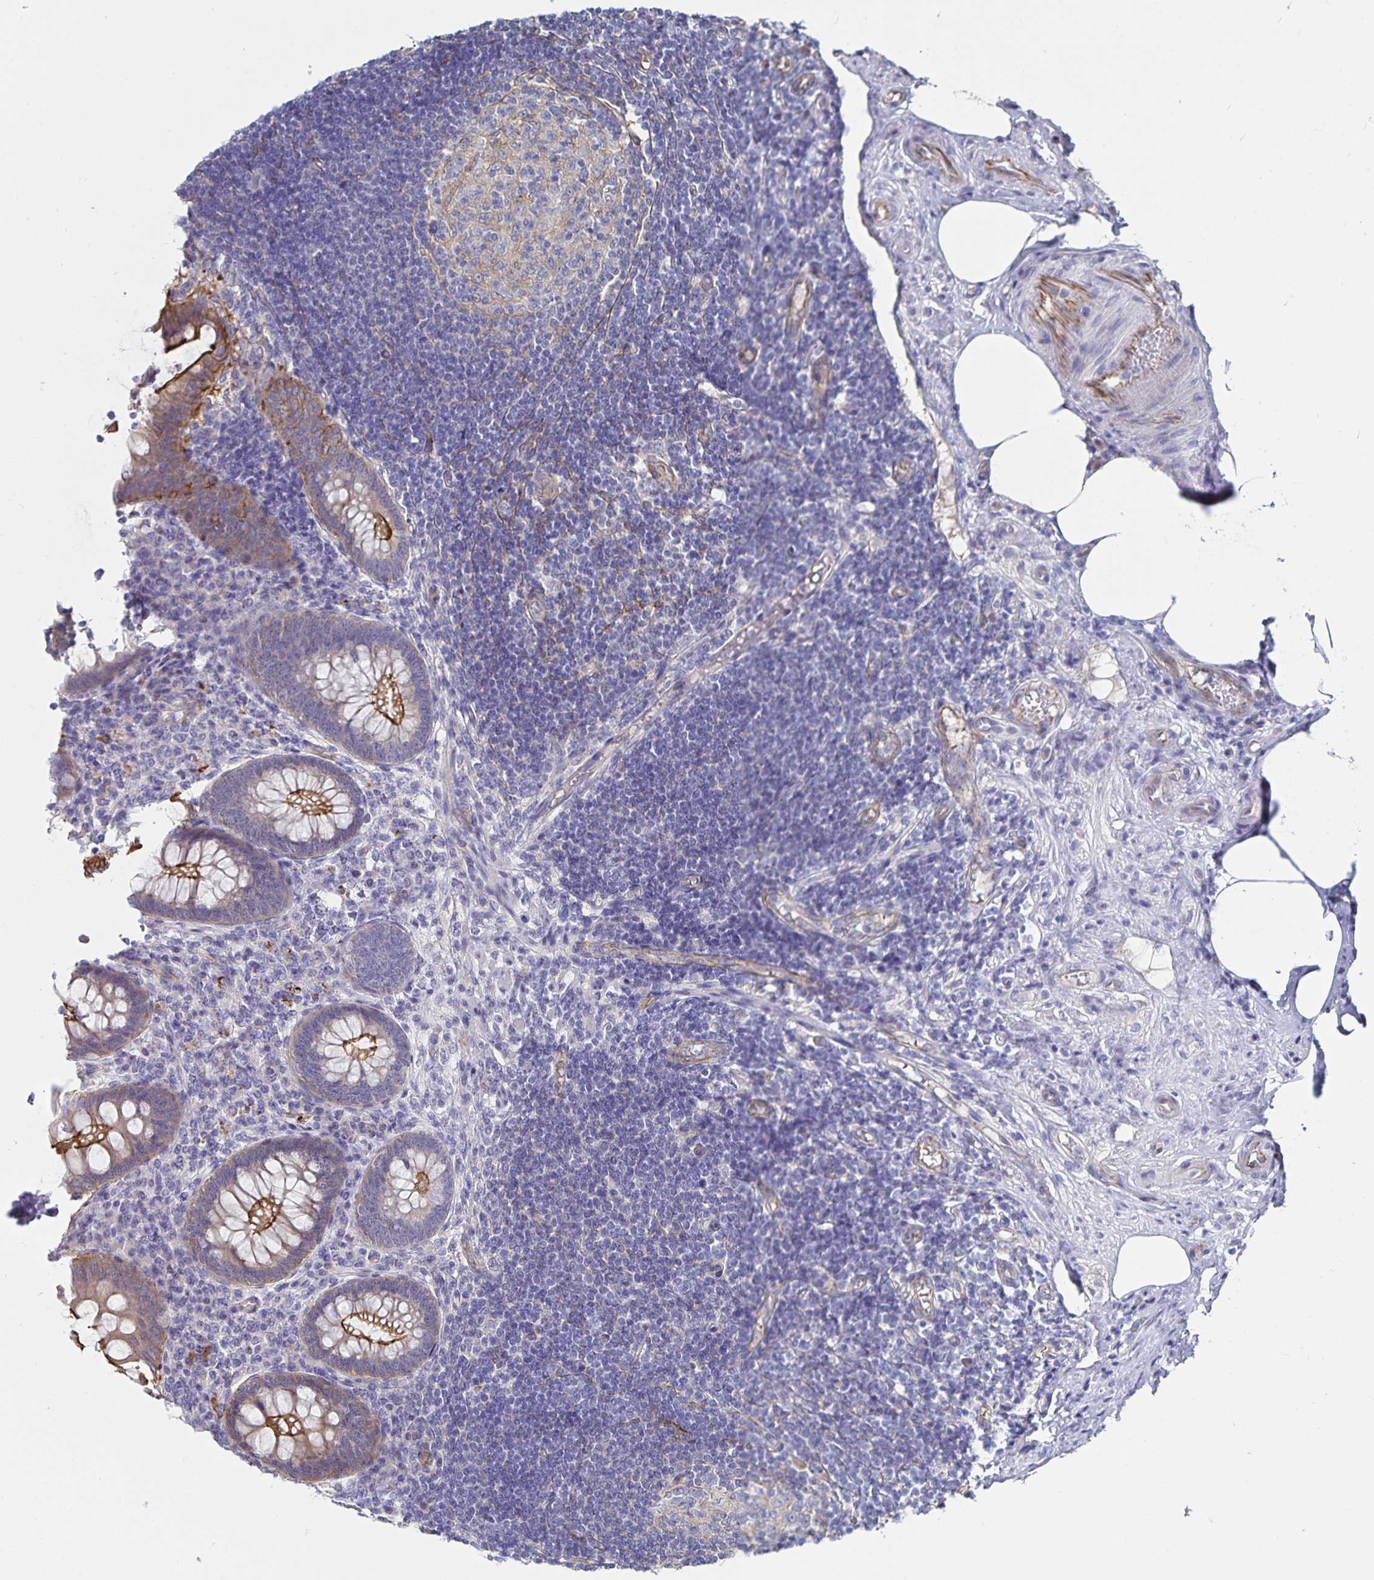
{"staining": {"intensity": "moderate", "quantity": "25%-75%", "location": "cytoplasmic/membranous"}, "tissue": "appendix", "cell_type": "Glandular cells", "image_type": "normal", "snomed": [{"axis": "morphology", "description": "Normal tissue, NOS"}, {"axis": "topography", "description": "Appendix"}], "caption": "Immunohistochemical staining of benign appendix shows medium levels of moderate cytoplasmic/membranous expression in about 25%-75% of glandular cells. The staining was performed using DAB (3,3'-diaminobenzidine) to visualize the protein expression in brown, while the nuclei were stained in blue with hematoxylin (Magnification: 20x).", "gene": "SSTR1", "patient": {"sex": "female", "age": 57}}